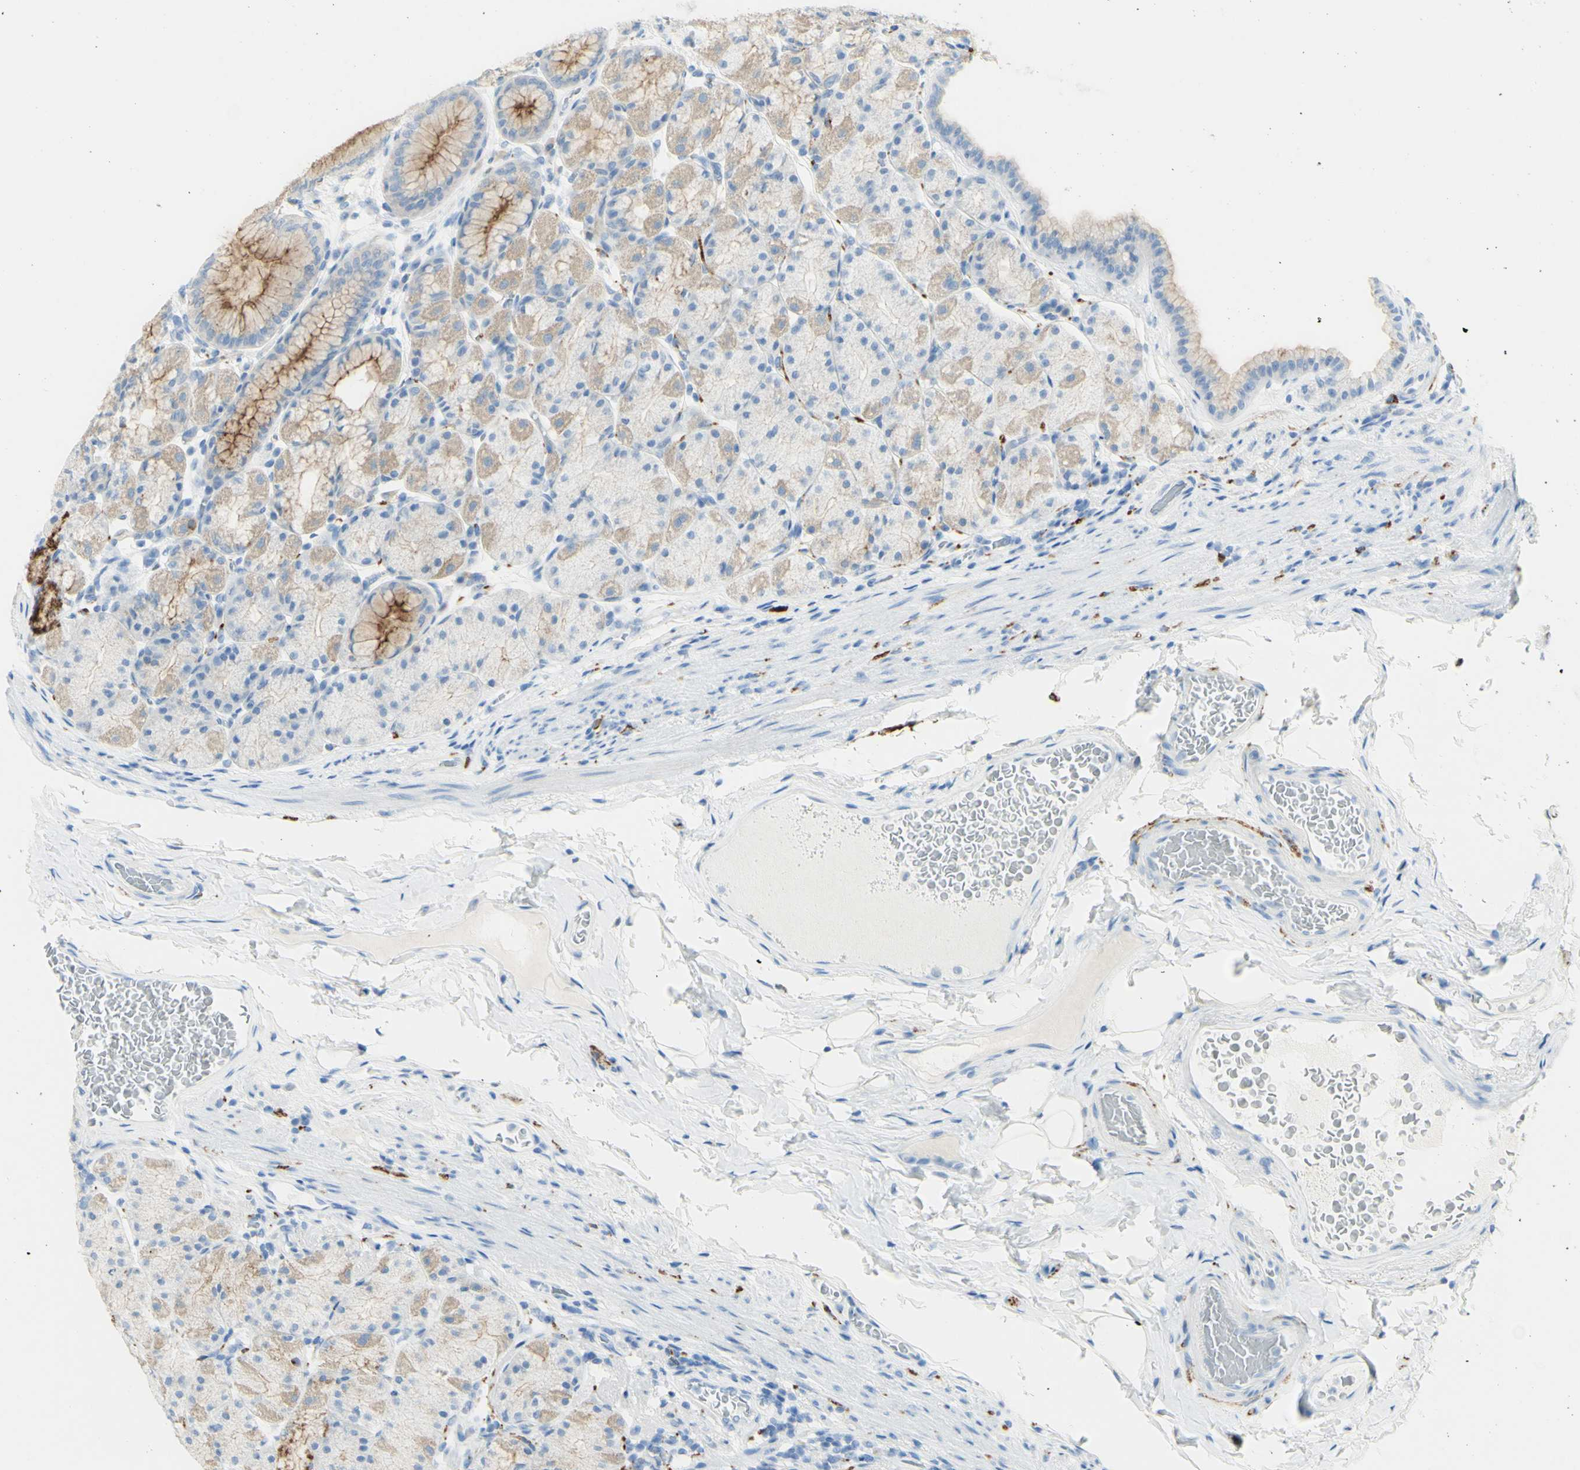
{"staining": {"intensity": "moderate", "quantity": "25%-75%", "location": "cytoplasmic/membranous"}, "tissue": "stomach", "cell_type": "Glandular cells", "image_type": "normal", "snomed": [{"axis": "morphology", "description": "Normal tissue, NOS"}, {"axis": "topography", "description": "Stomach, upper"}], "caption": "Stomach stained with DAB immunohistochemistry (IHC) reveals medium levels of moderate cytoplasmic/membranous positivity in about 25%-75% of glandular cells. (IHC, brightfield microscopy, high magnification).", "gene": "TSPAN1", "patient": {"sex": "male", "age": 68}}